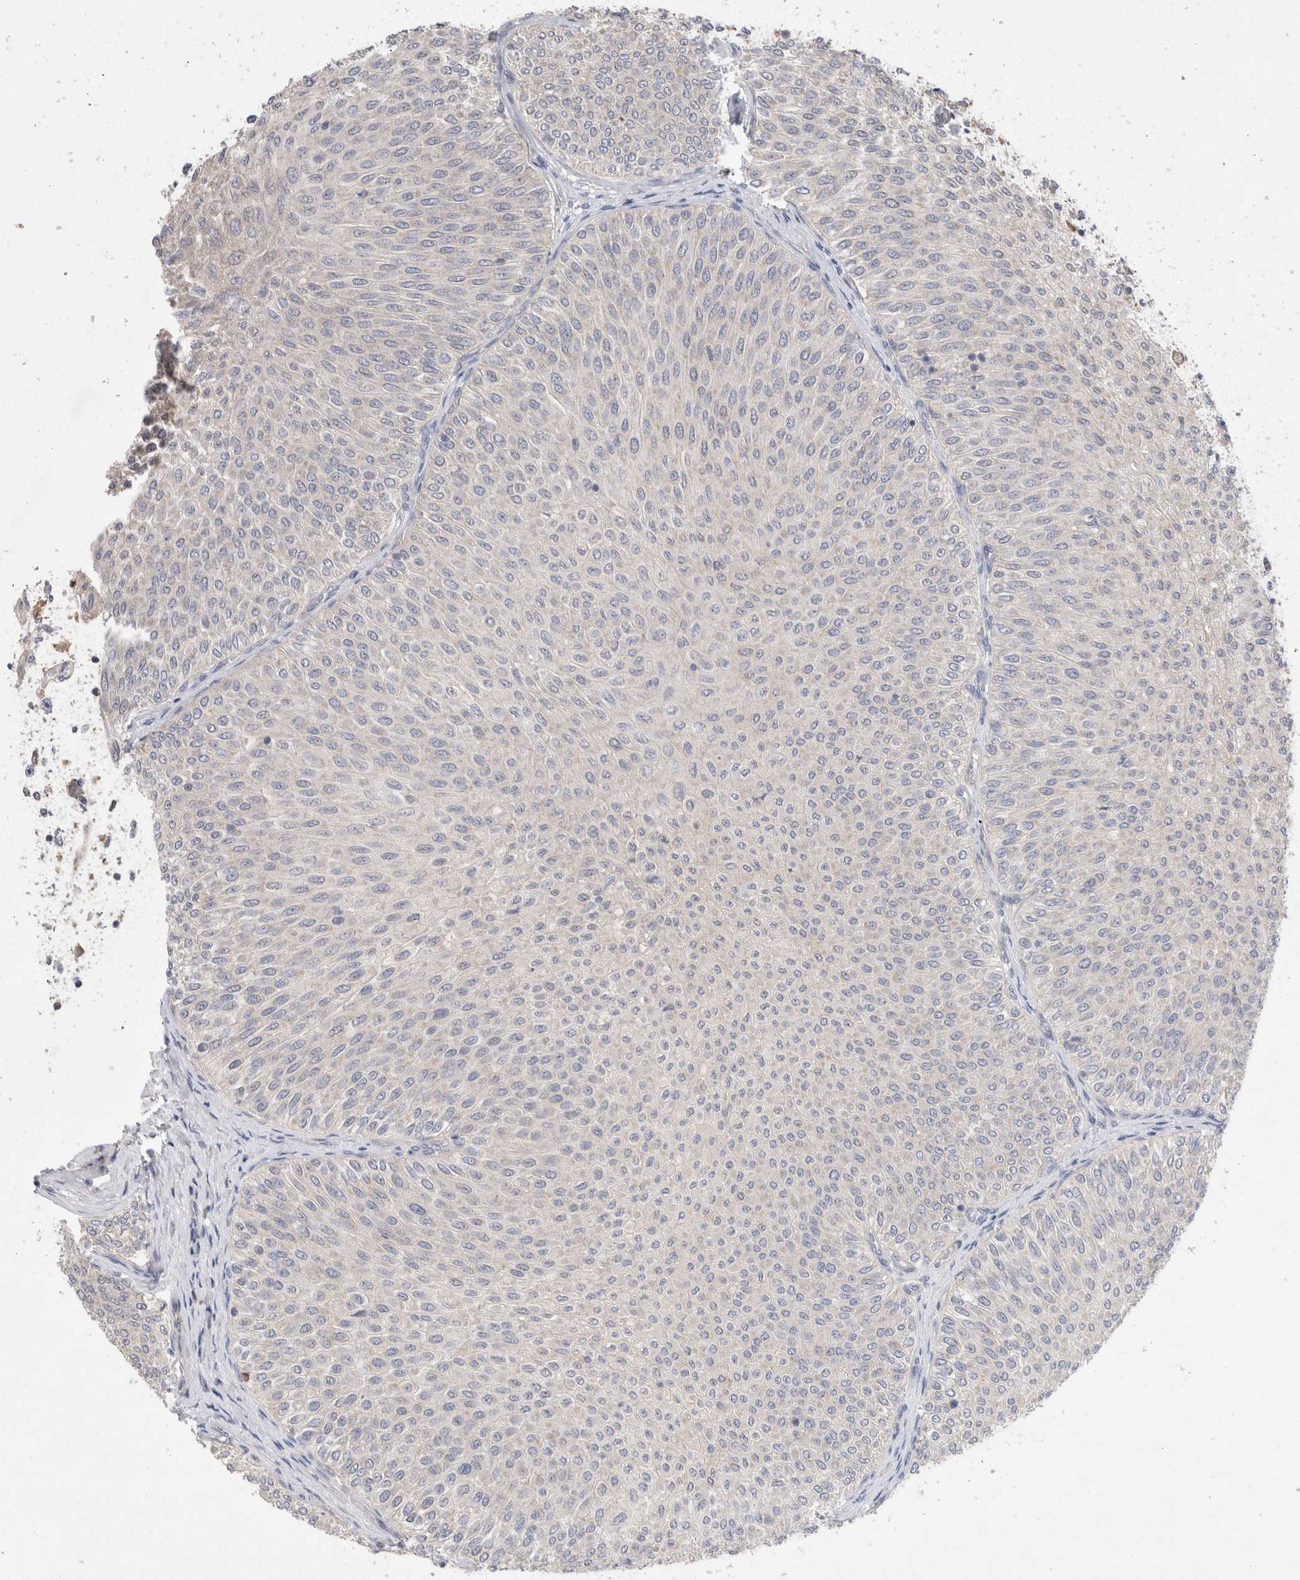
{"staining": {"intensity": "negative", "quantity": "none", "location": "none"}, "tissue": "urothelial cancer", "cell_type": "Tumor cells", "image_type": "cancer", "snomed": [{"axis": "morphology", "description": "Urothelial carcinoma, Low grade"}, {"axis": "topography", "description": "Urinary bladder"}], "caption": "An immunohistochemistry micrograph of low-grade urothelial carcinoma is shown. There is no staining in tumor cells of low-grade urothelial carcinoma.", "gene": "IFT74", "patient": {"sex": "male", "age": 78}}